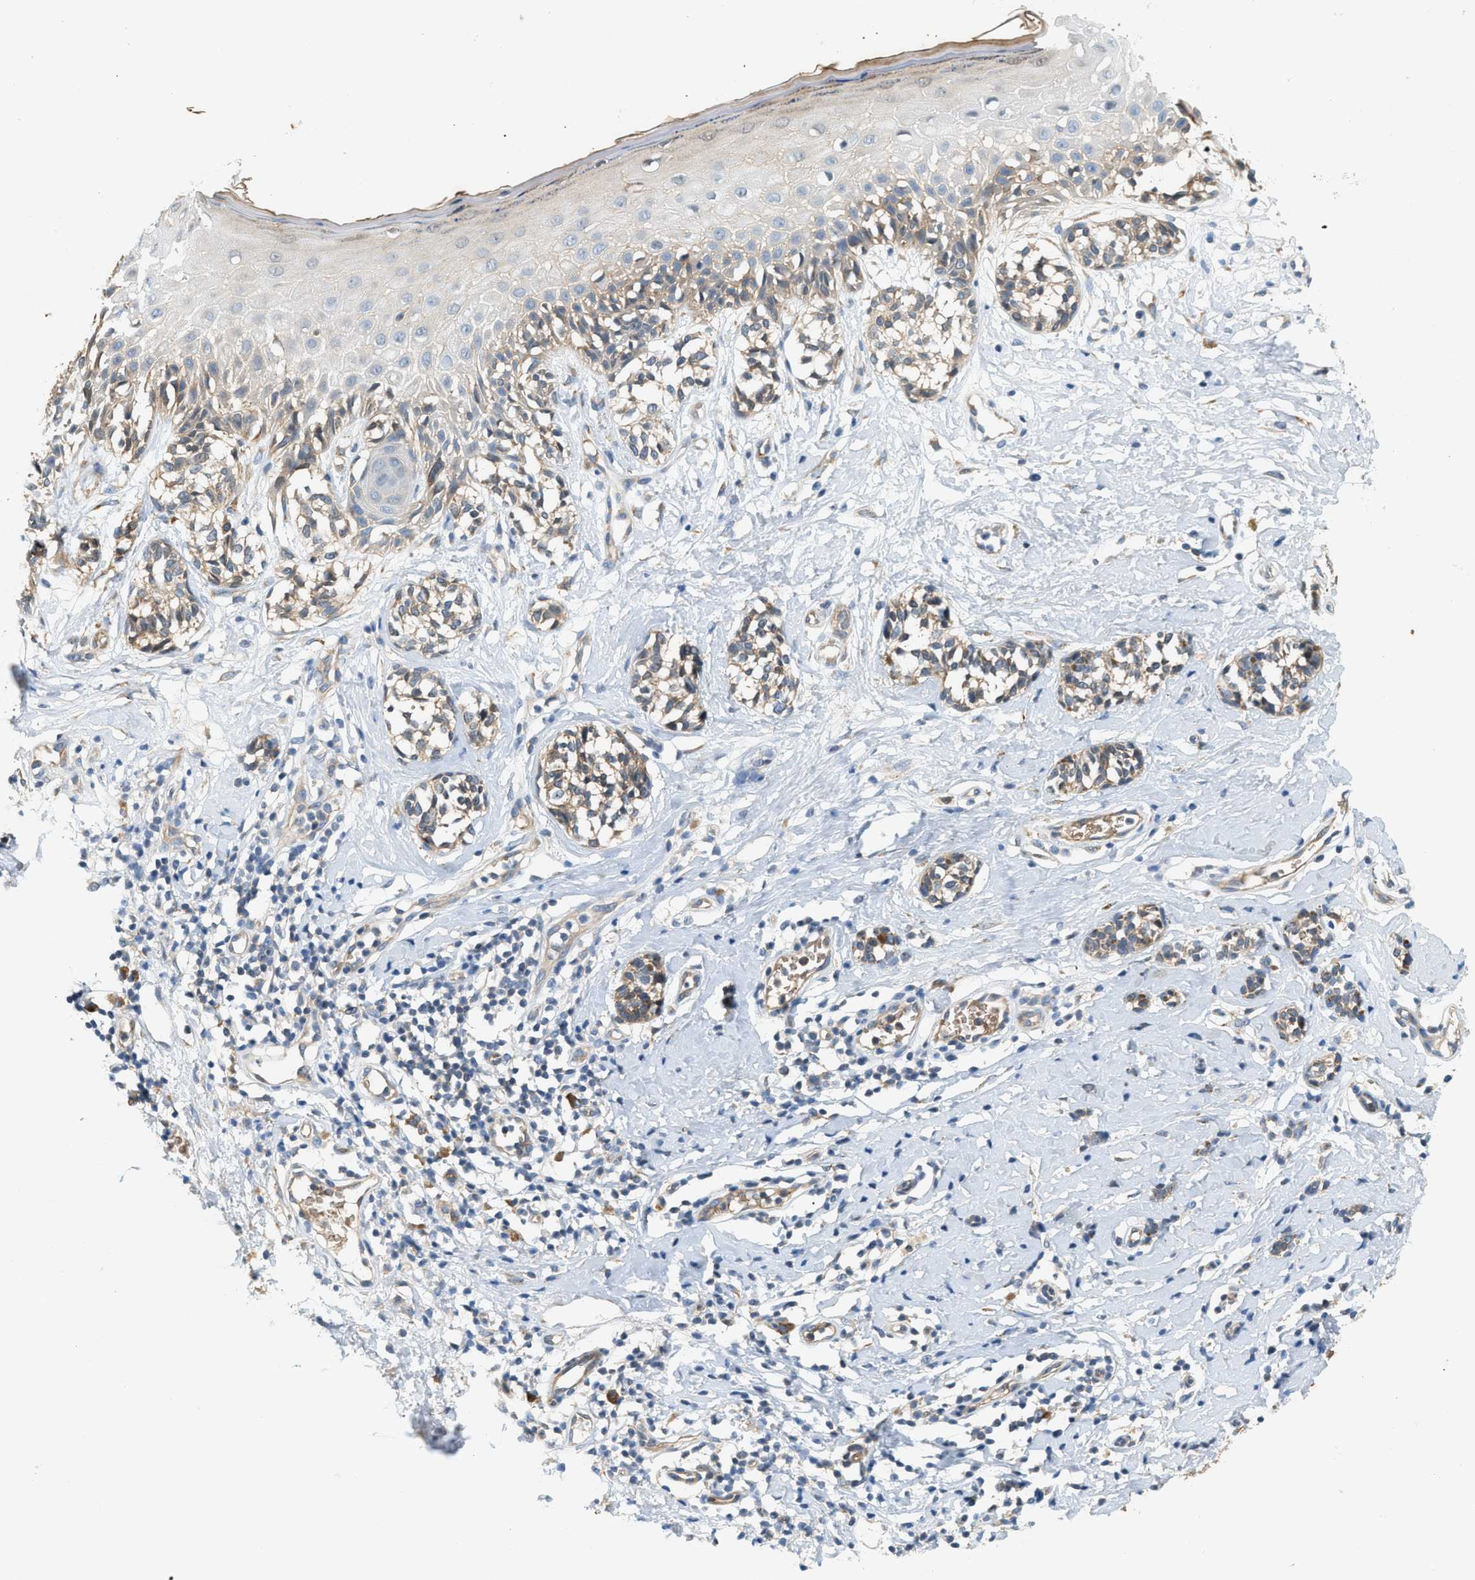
{"staining": {"intensity": "weak", "quantity": ">75%", "location": "cytoplasmic/membranous"}, "tissue": "melanoma", "cell_type": "Tumor cells", "image_type": "cancer", "snomed": [{"axis": "morphology", "description": "Malignant melanoma, NOS"}, {"axis": "topography", "description": "Skin"}], "caption": "DAB (3,3'-diaminobenzidine) immunohistochemical staining of melanoma displays weak cytoplasmic/membranous protein staining in about >75% of tumor cells.", "gene": "CYTH2", "patient": {"sex": "male", "age": 64}}